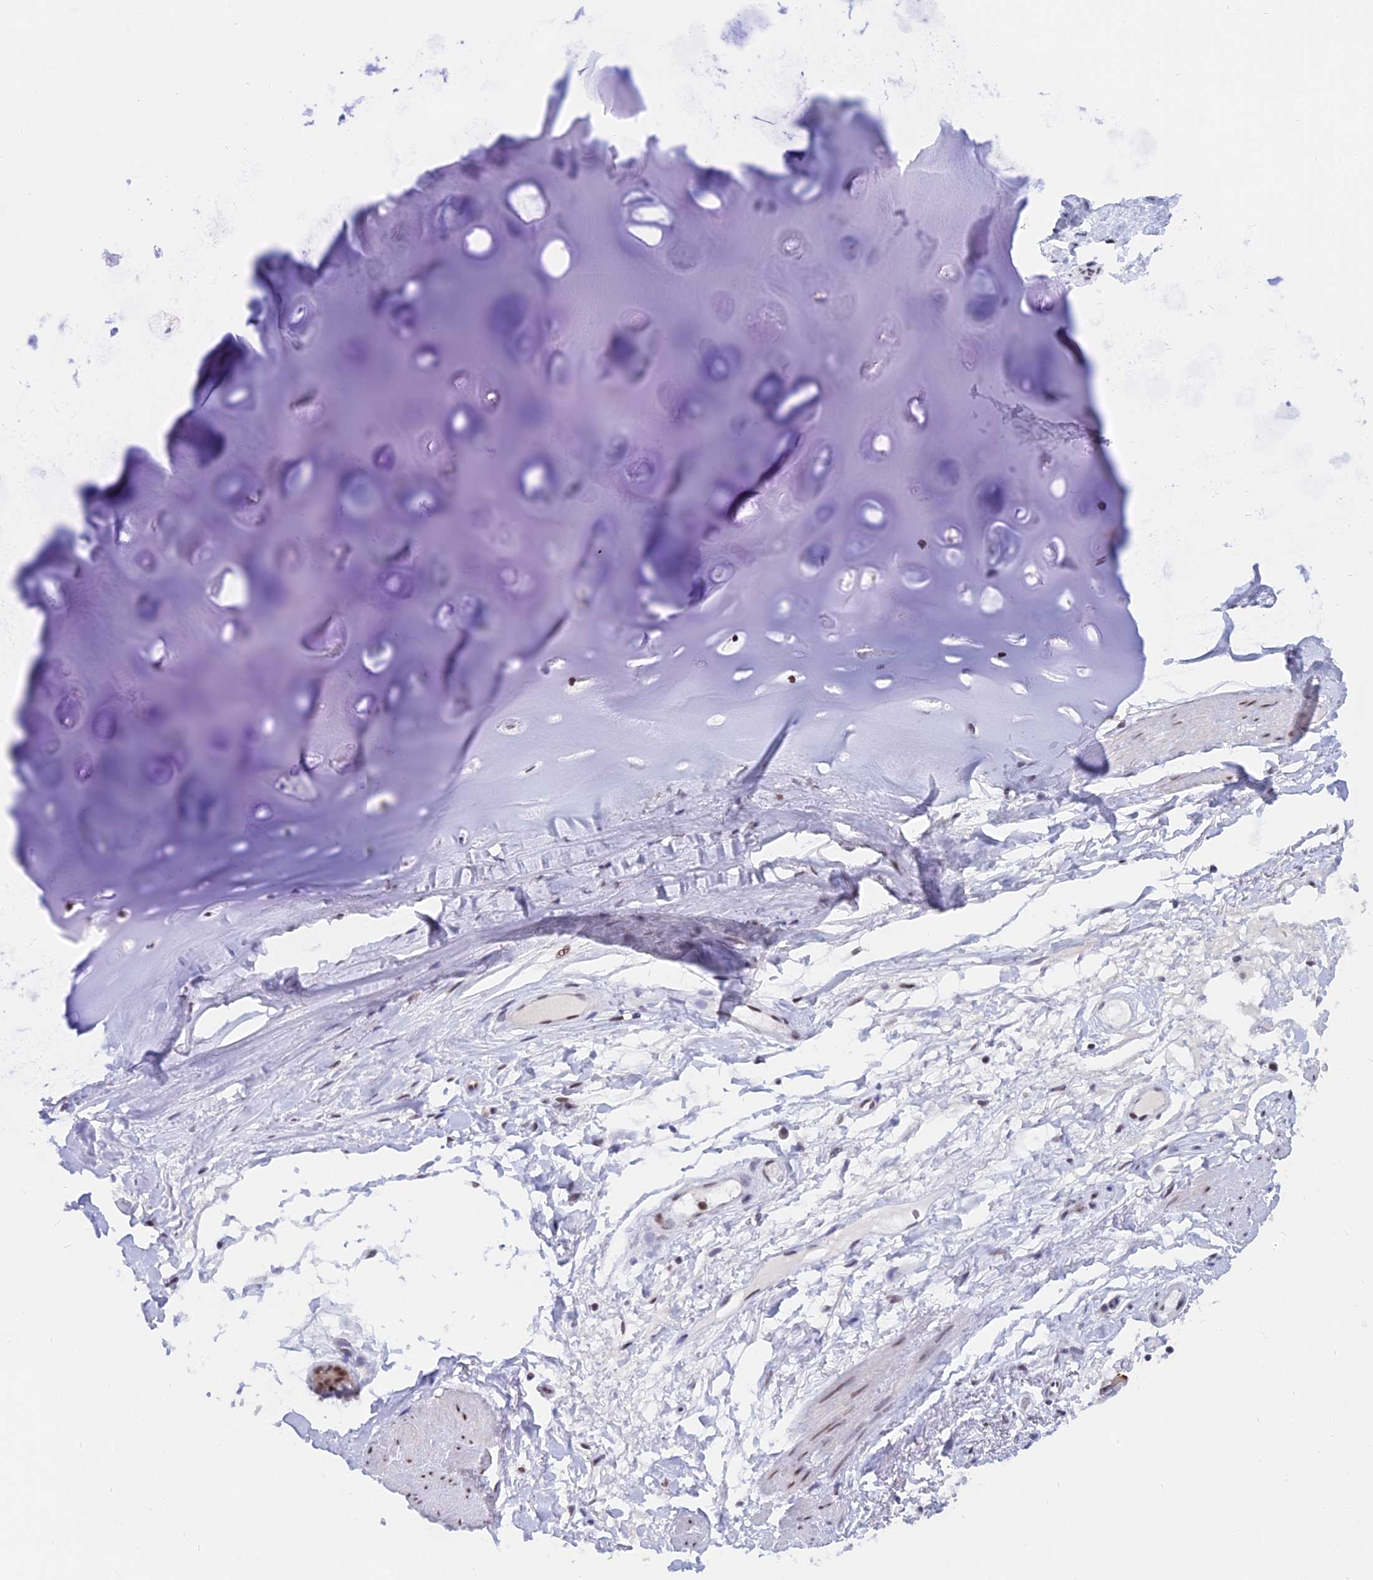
{"staining": {"intensity": "moderate", "quantity": "<25%", "location": "nuclear"}, "tissue": "adipose tissue", "cell_type": "Adipocytes", "image_type": "normal", "snomed": [{"axis": "morphology", "description": "Normal tissue, NOS"}, {"axis": "topography", "description": "Cartilage tissue"}], "caption": "Protein expression analysis of normal adipose tissue exhibits moderate nuclear staining in approximately <25% of adipocytes.", "gene": "DPY30", "patient": {"sex": "female", "age": 63}}